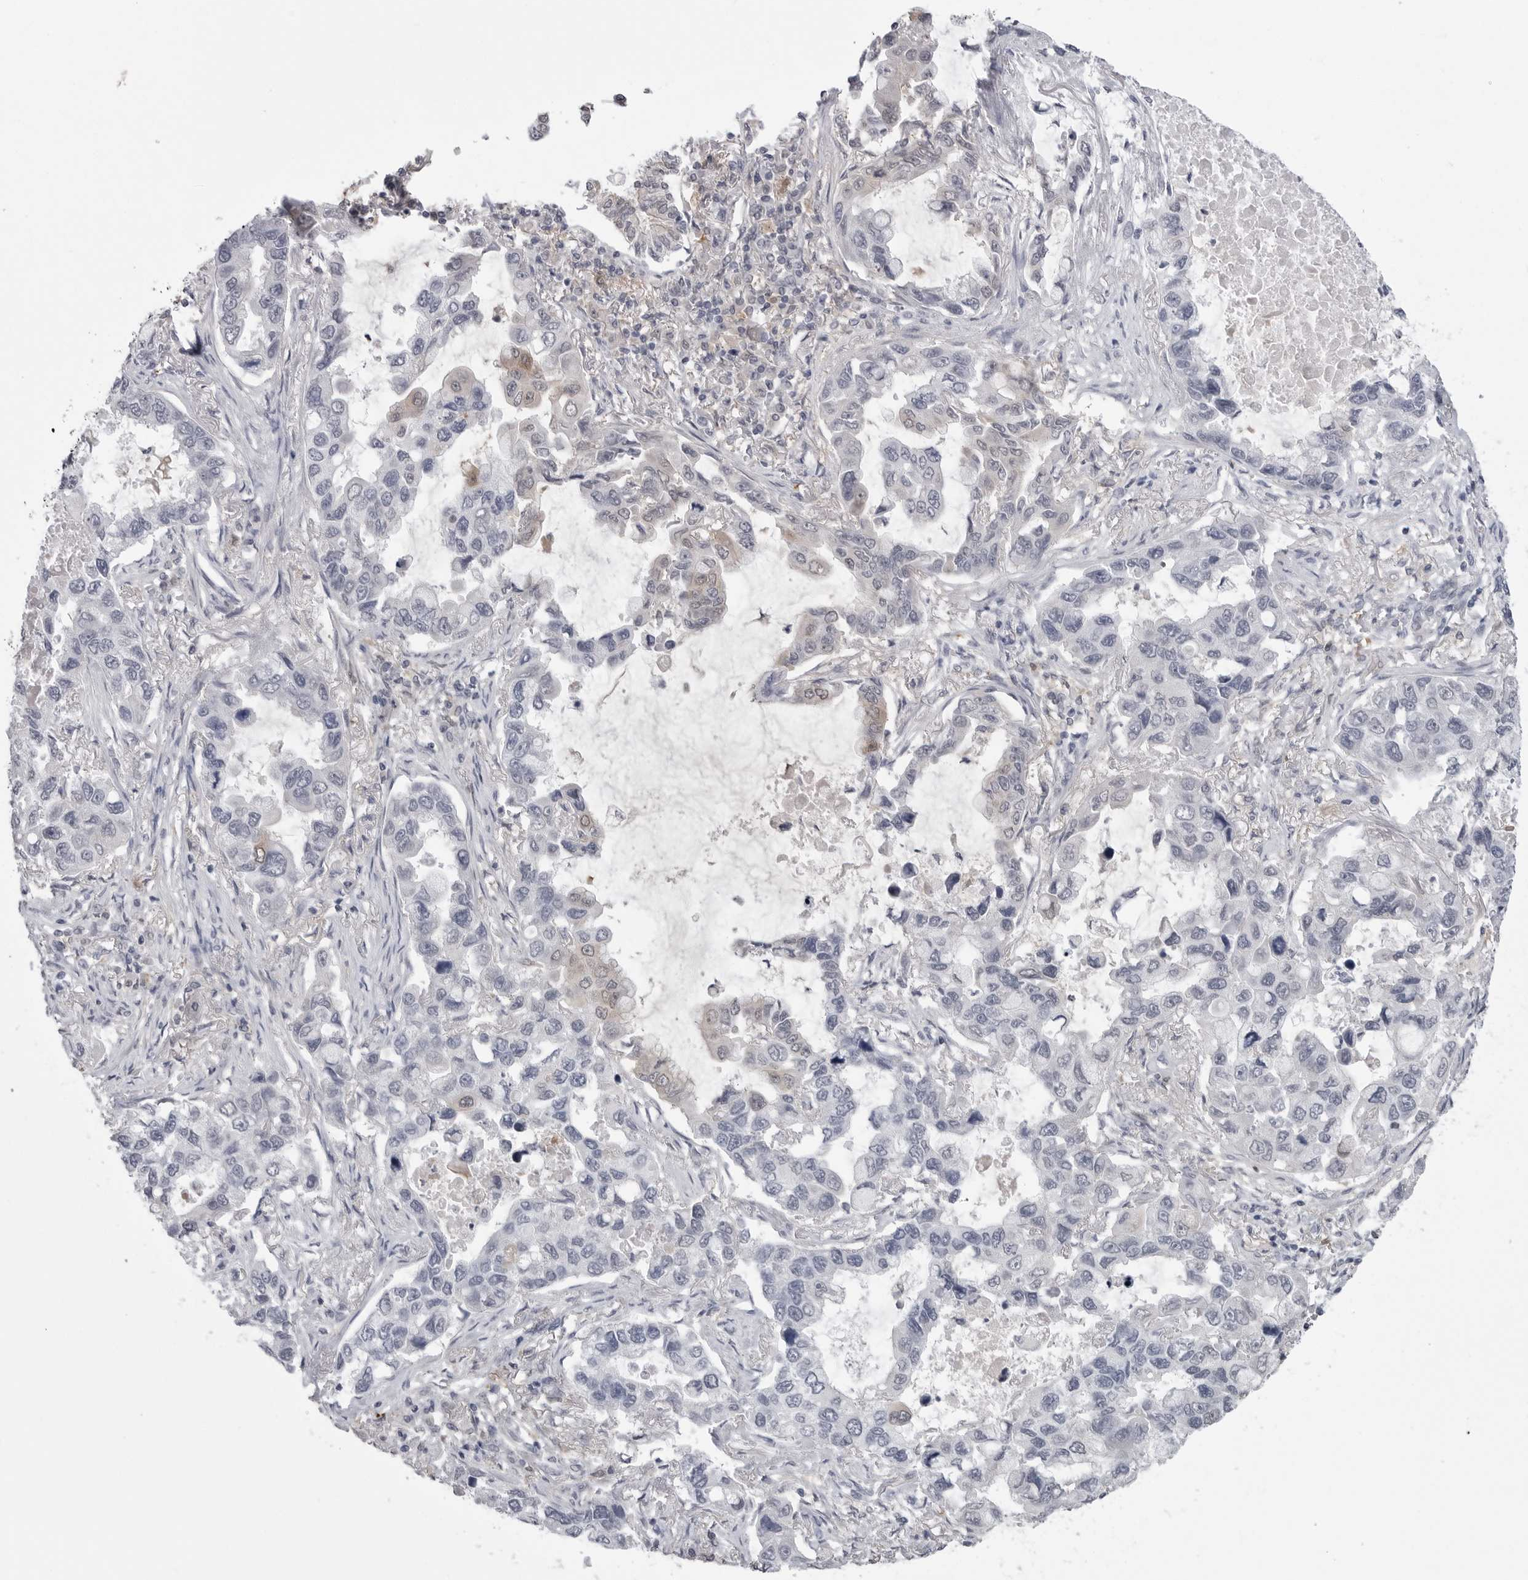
{"staining": {"intensity": "negative", "quantity": "none", "location": "none"}, "tissue": "lung cancer", "cell_type": "Tumor cells", "image_type": "cancer", "snomed": [{"axis": "morphology", "description": "Adenocarcinoma, NOS"}, {"axis": "topography", "description": "Lung"}], "caption": "High power microscopy image of an immunohistochemistry micrograph of lung cancer (adenocarcinoma), revealing no significant expression in tumor cells.", "gene": "PNPO", "patient": {"sex": "male", "age": 64}}